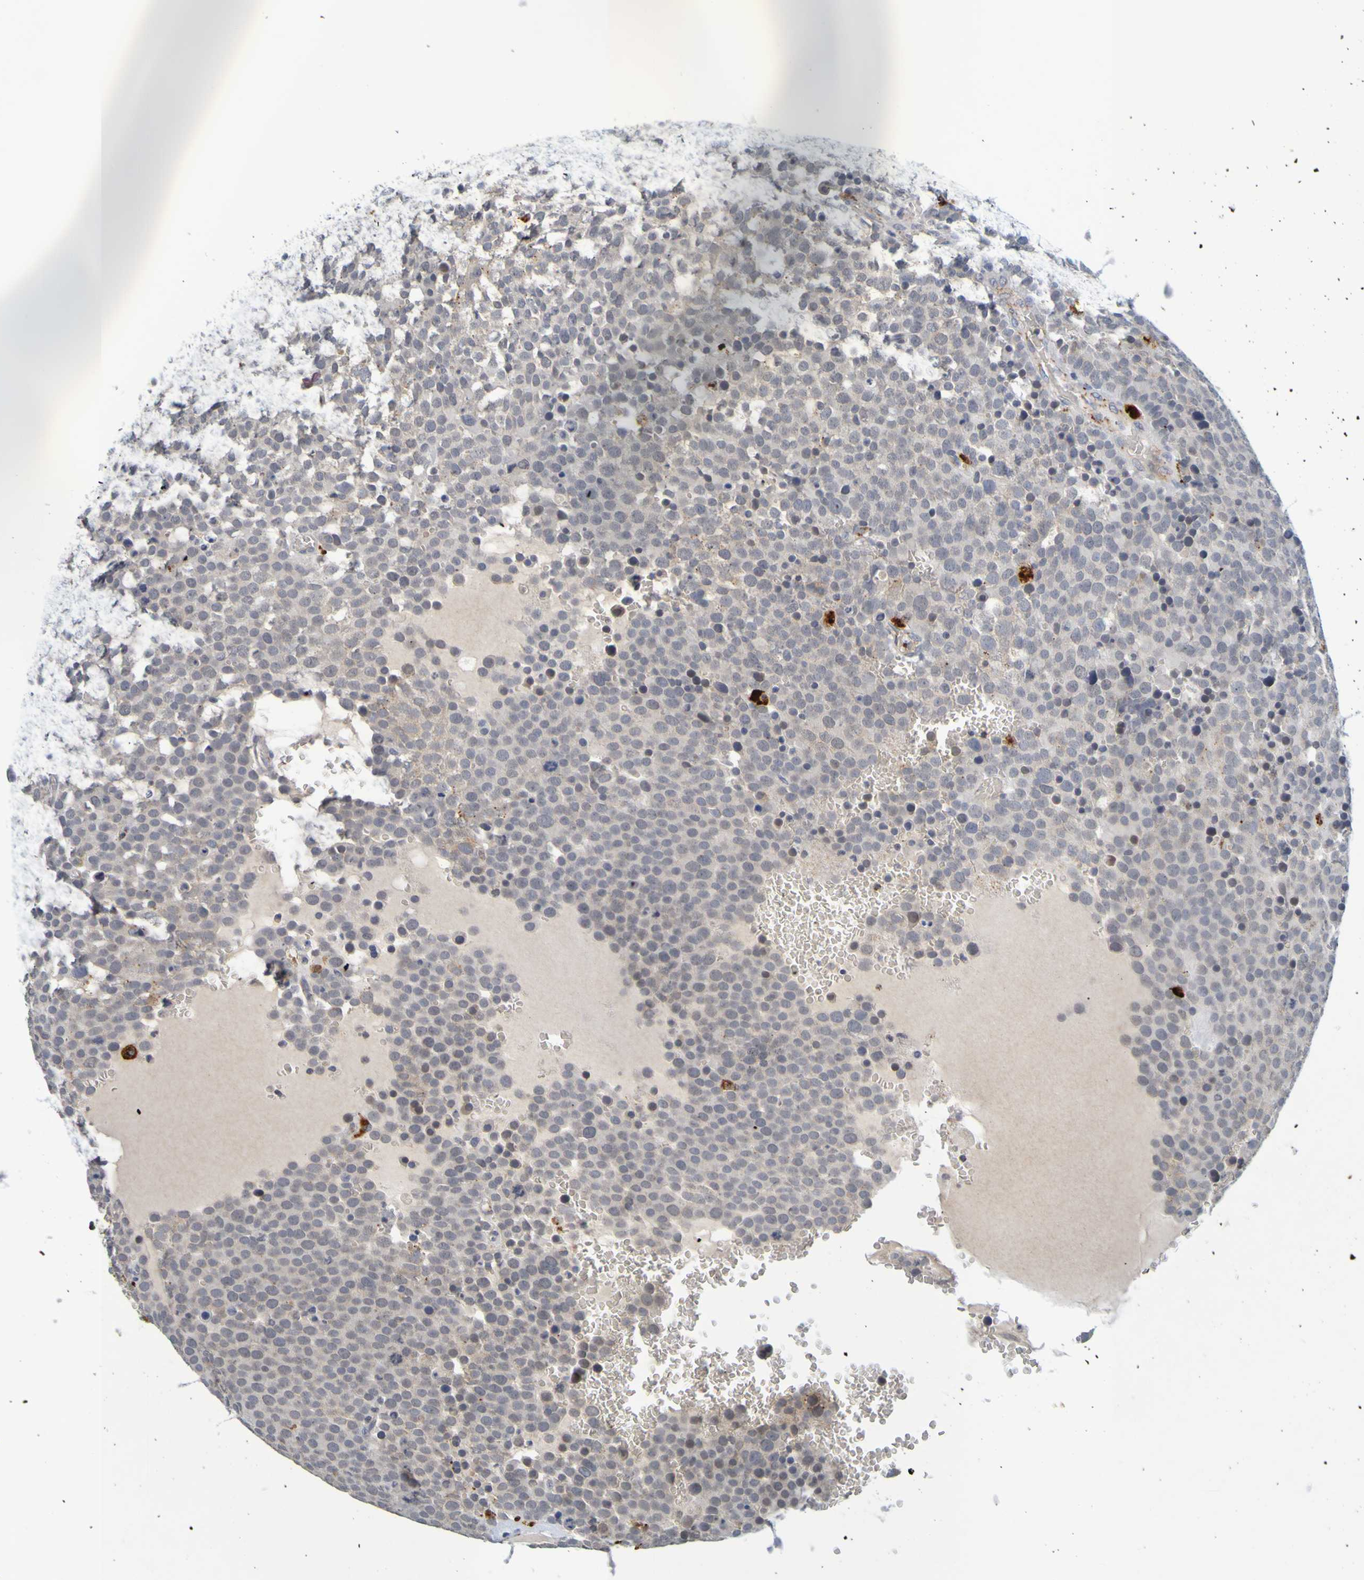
{"staining": {"intensity": "negative", "quantity": "none", "location": "none"}, "tissue": "testis cancer", "cell_type": "Tumor cells", "image_type": "cancer", "snomed": [{"axis": "morphology", "description": "Seminoma, NOS"}, {"axis": "topography", "description": "Testis"}], "caption": "A micrograph of human testis seminoma is negative for staining in tumor cells.", "gene": "TPH1", "patient": {"sex": "male", "age": 71}}